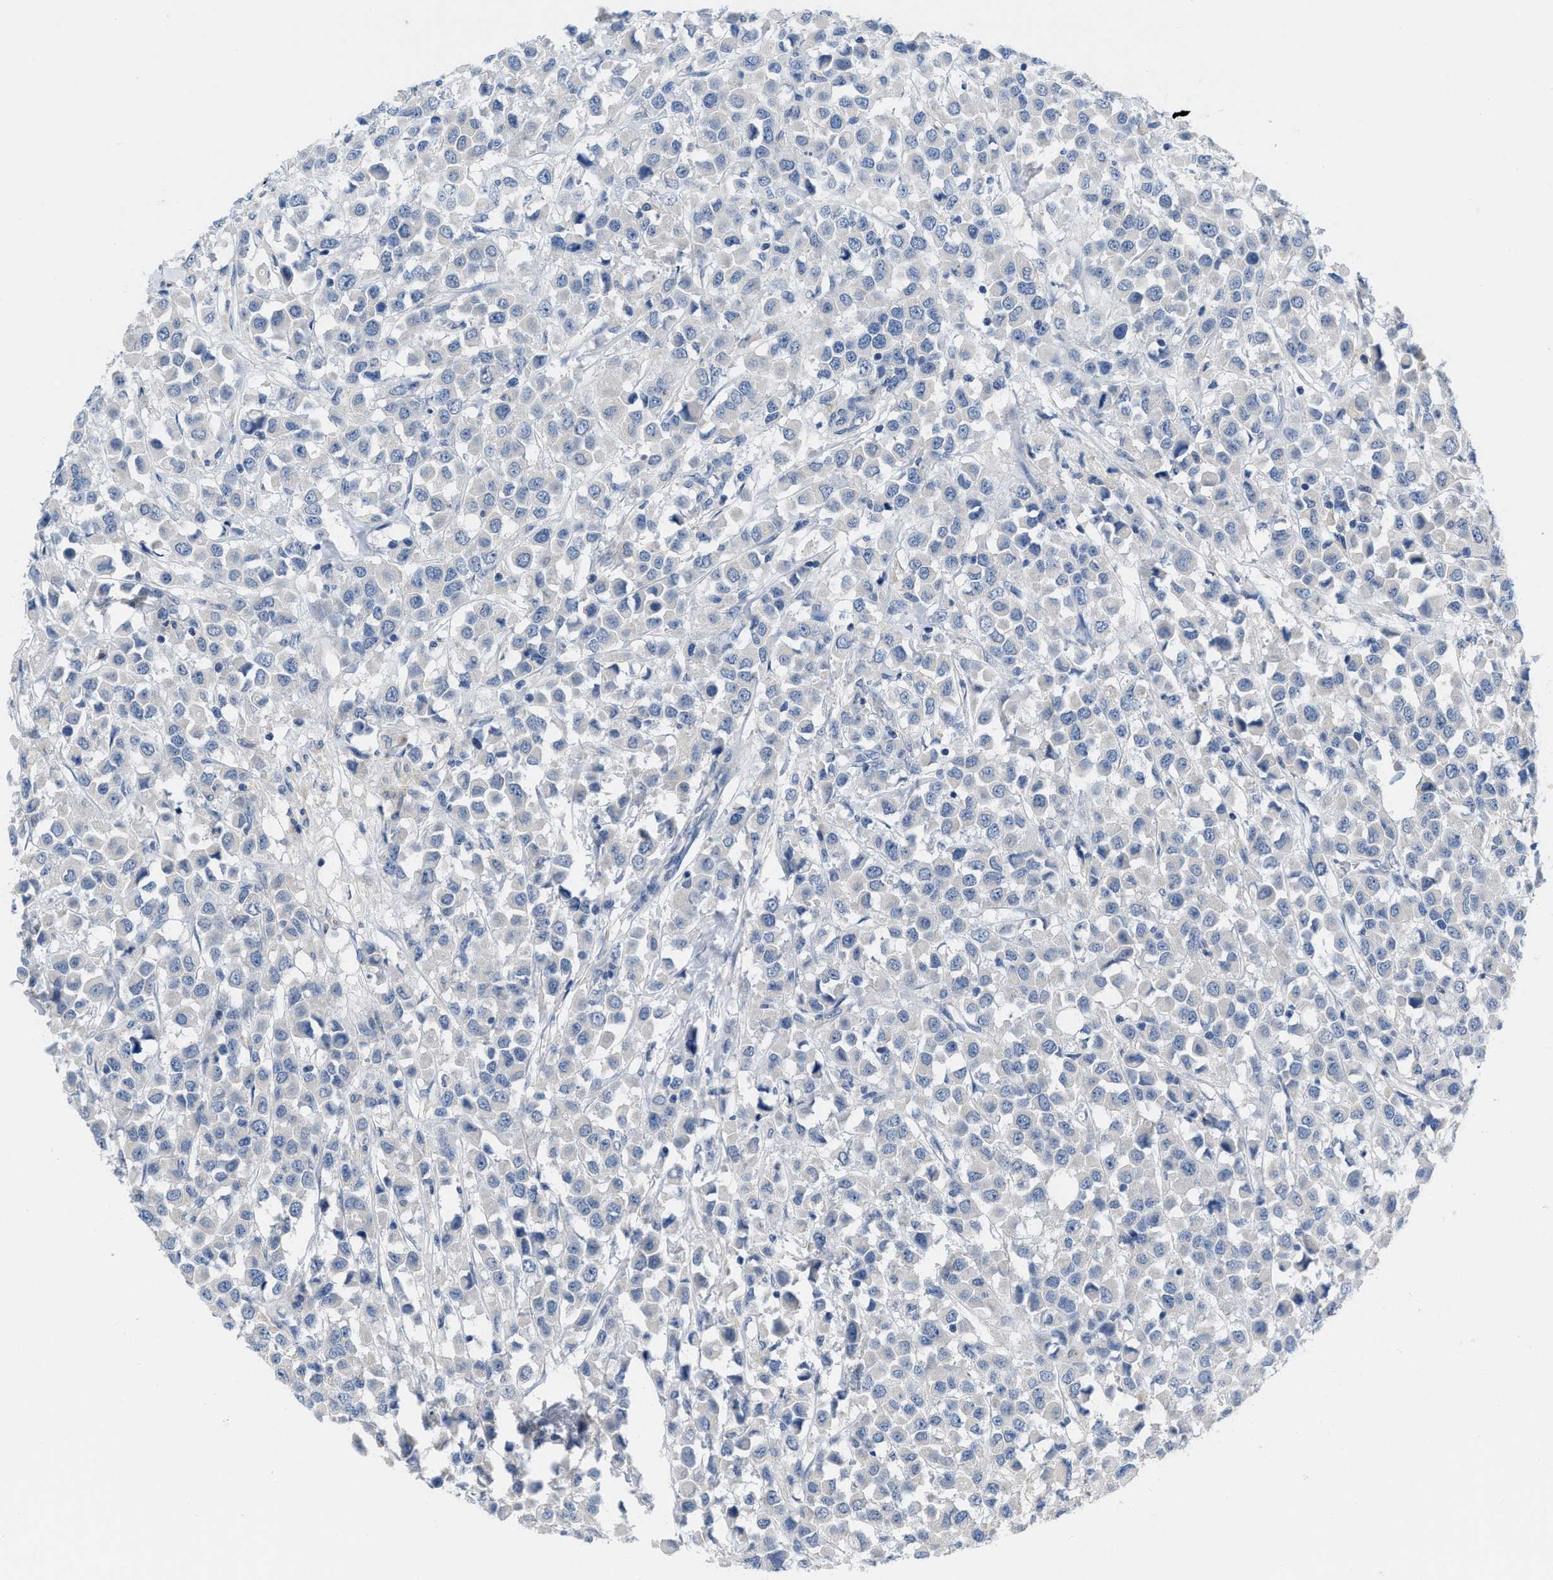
{"staining": {"intensity": "negative", "quantity": "none", "location": "none"}, "tissue": "breast cancer", "cell_type": "Tumor cells", "image_type": "cancer", "snomed": [{"axis": "morphology", "description": "Duct carcinoma"}, {"axis": "topography", "description": "Breast"}], "caption": "Immunohistochemical staining of infiltrating ductal carcinoma (breast) shows no significant expression in tumor cells.", "gene": "PYY", "patient": {"sex": "female", "age": 61}}